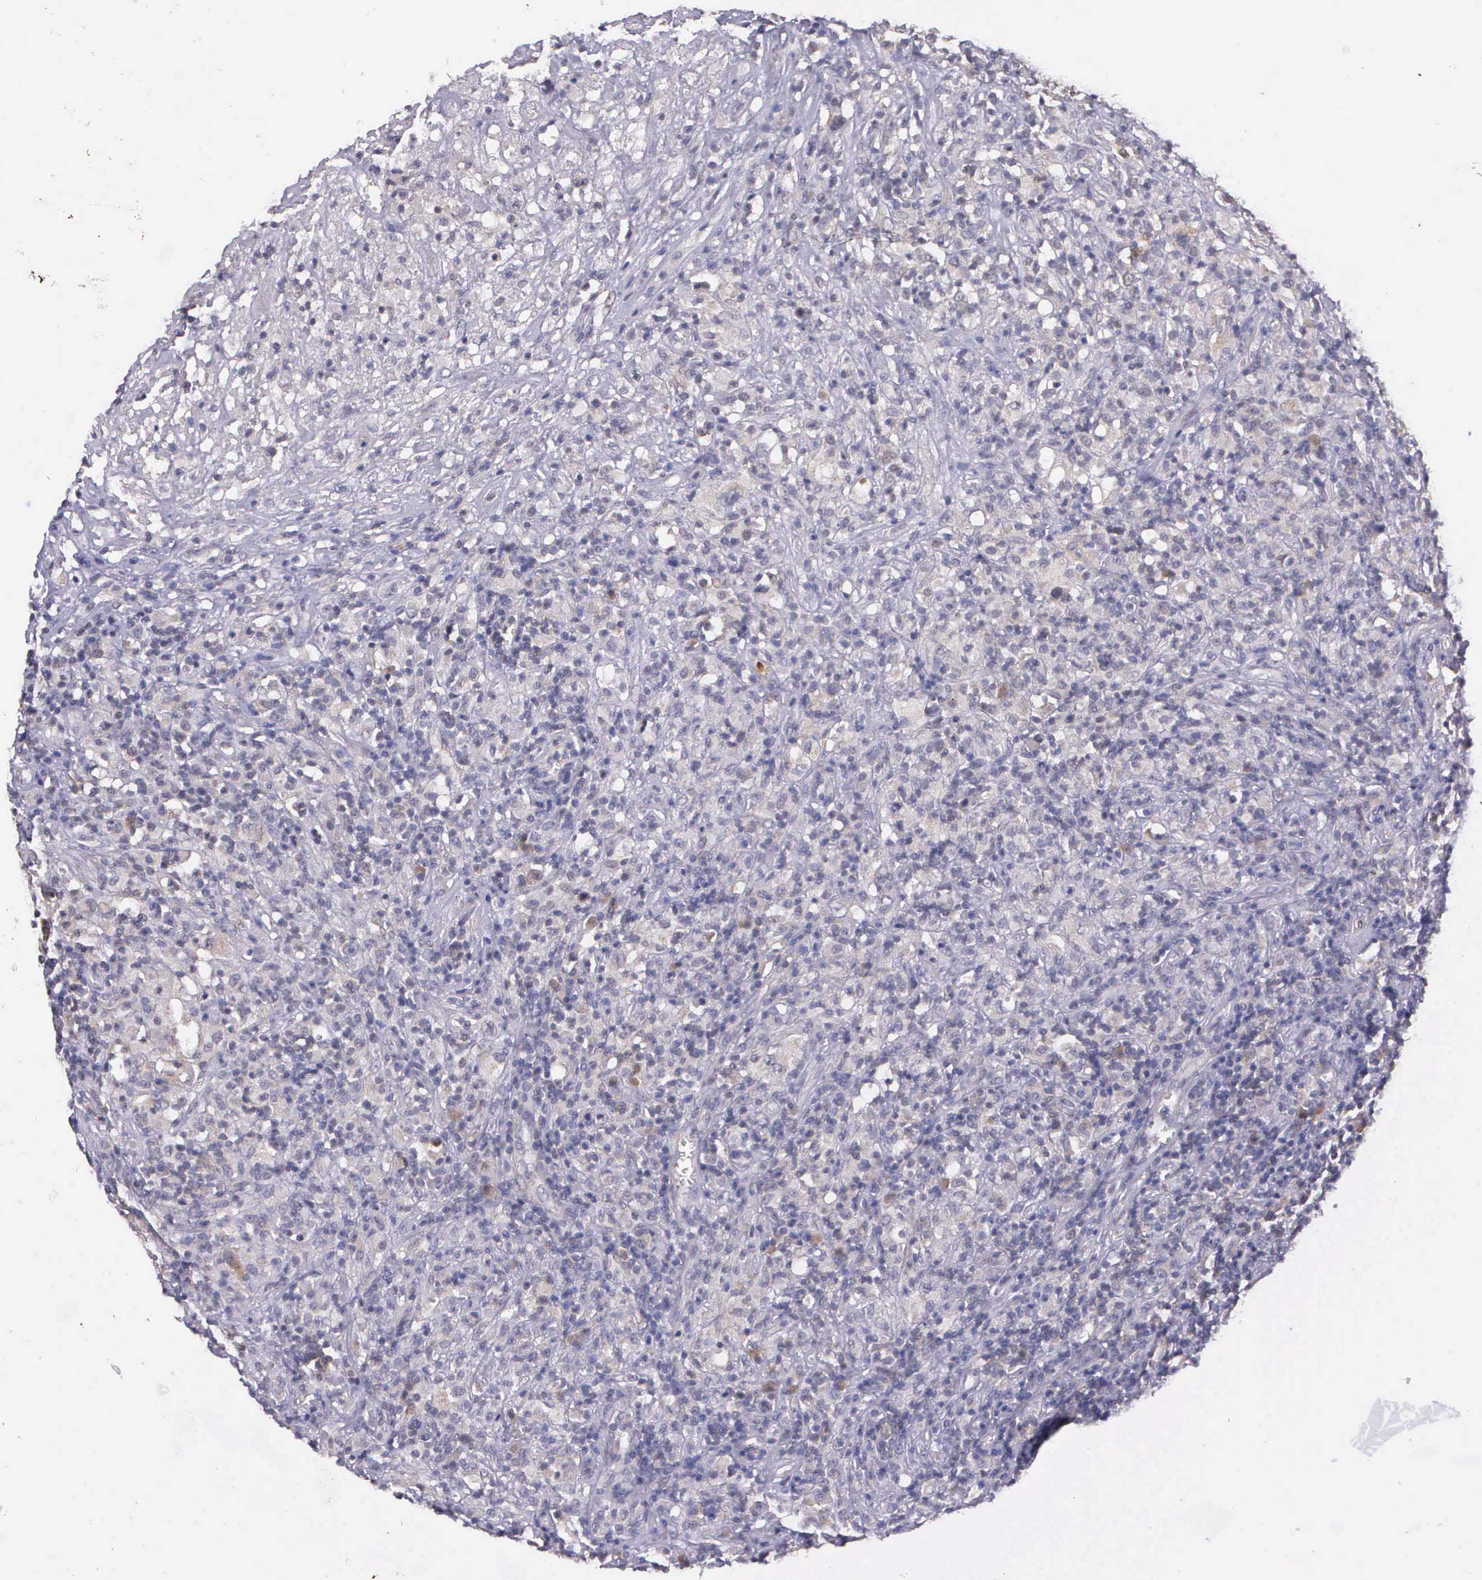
{"staining": {"intensity": "negative", "quantity": "none", "location": "none"}, "tissue": "lymphoma", "cell_type": "Tumor cells", "image_type": "cancer", "snomed": [{"axis": "morphology", "description": "Hodgkin's disease, NOS"}, {"axis": "topography", "description": "Lymph node"}], "caption": "A histopathology image of lymphoma stained for a protein displays no brown staining in tumor cells.", "gene": "PRICKLE3", "patient": {"sex": "male", "age": 46}}